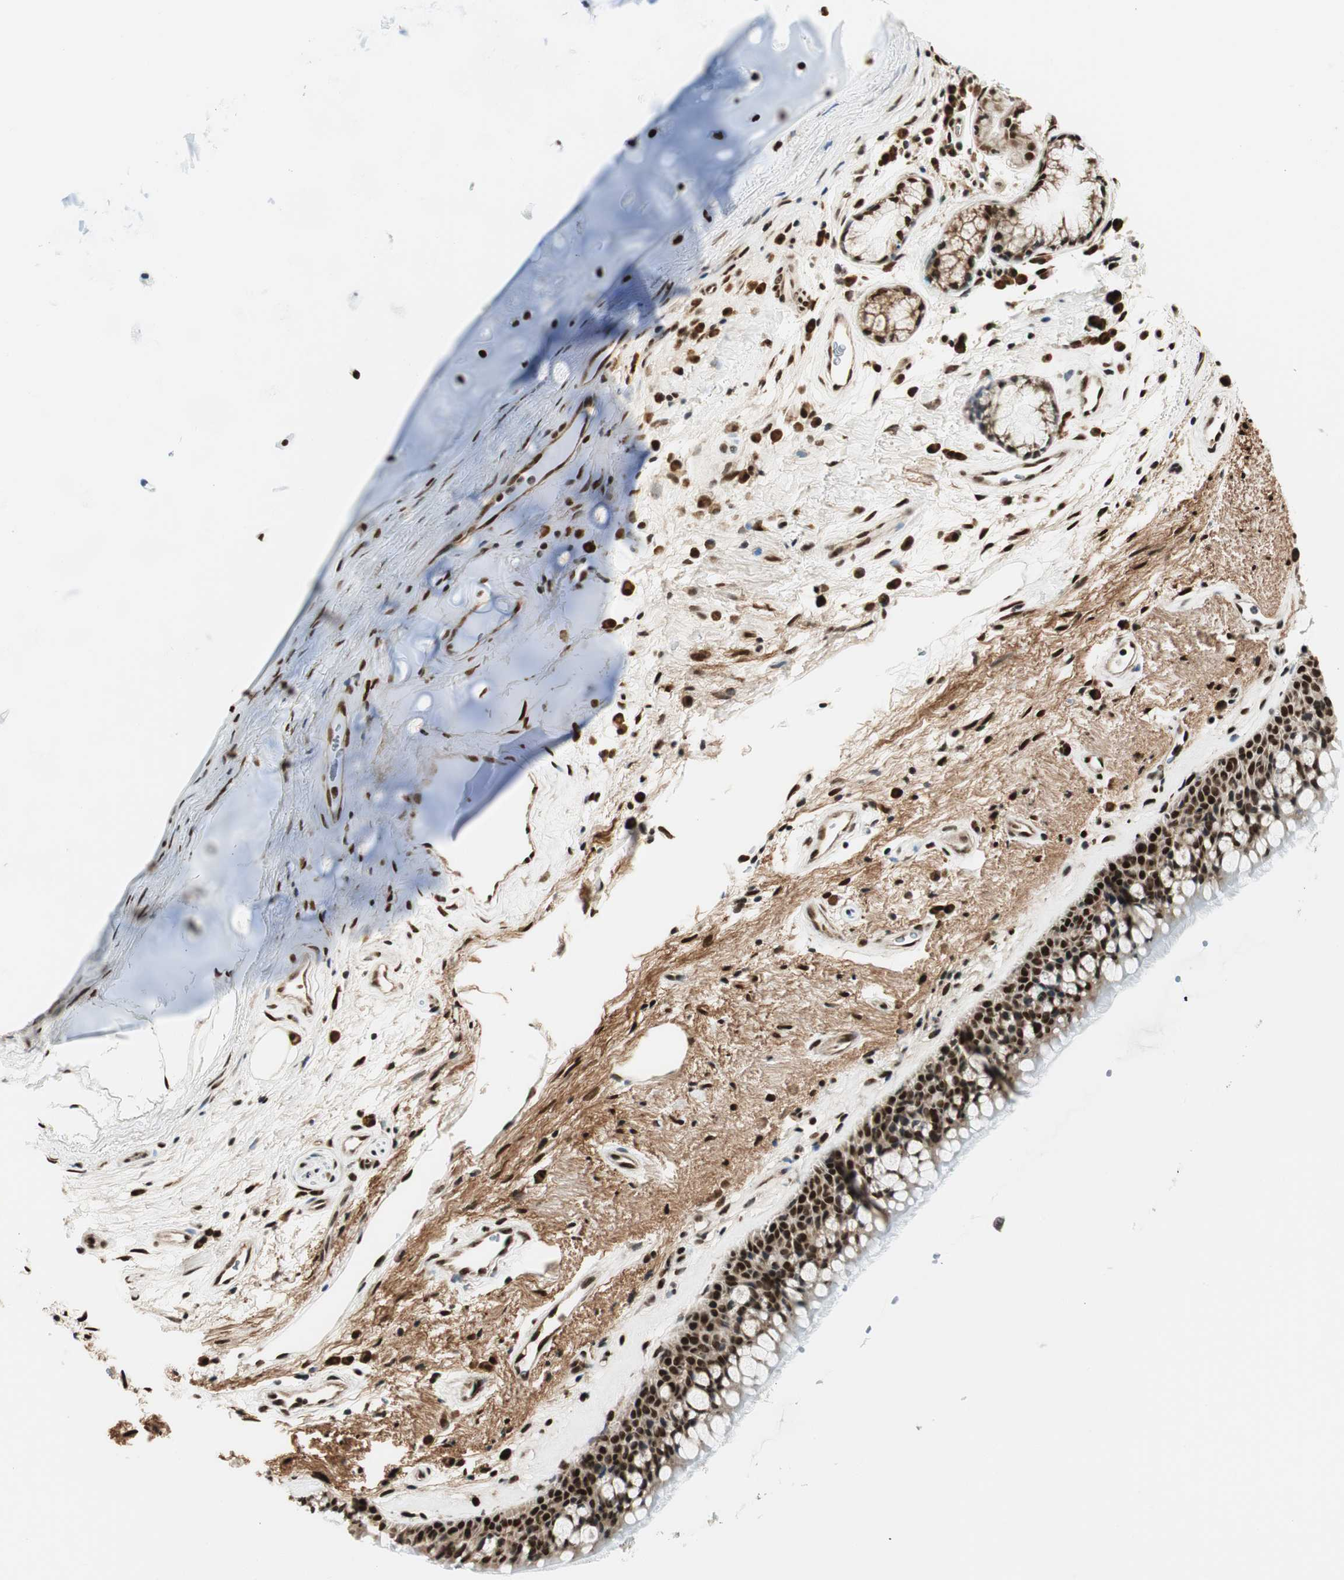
{"staining": {"intensity": "strong", "quantity": ">75%", "location": "nuclear"}, "tissue": "bronchus", "cell_type": "Respiratory epithelial cells", "image_type": "normal", "snomed": [{"axis": "morphology", "description": "Normal tissue, NOS"}, {"axis": "topography", "description": "Bronchus"}], "caption": "Brown immunohistochemical staining in normal human bronchus demonstrates strong nuclear staining in approximately >75% of respiratory epithelial cells.", "gene": "RING1", "patient": {"sex": "female", "age": 54}}